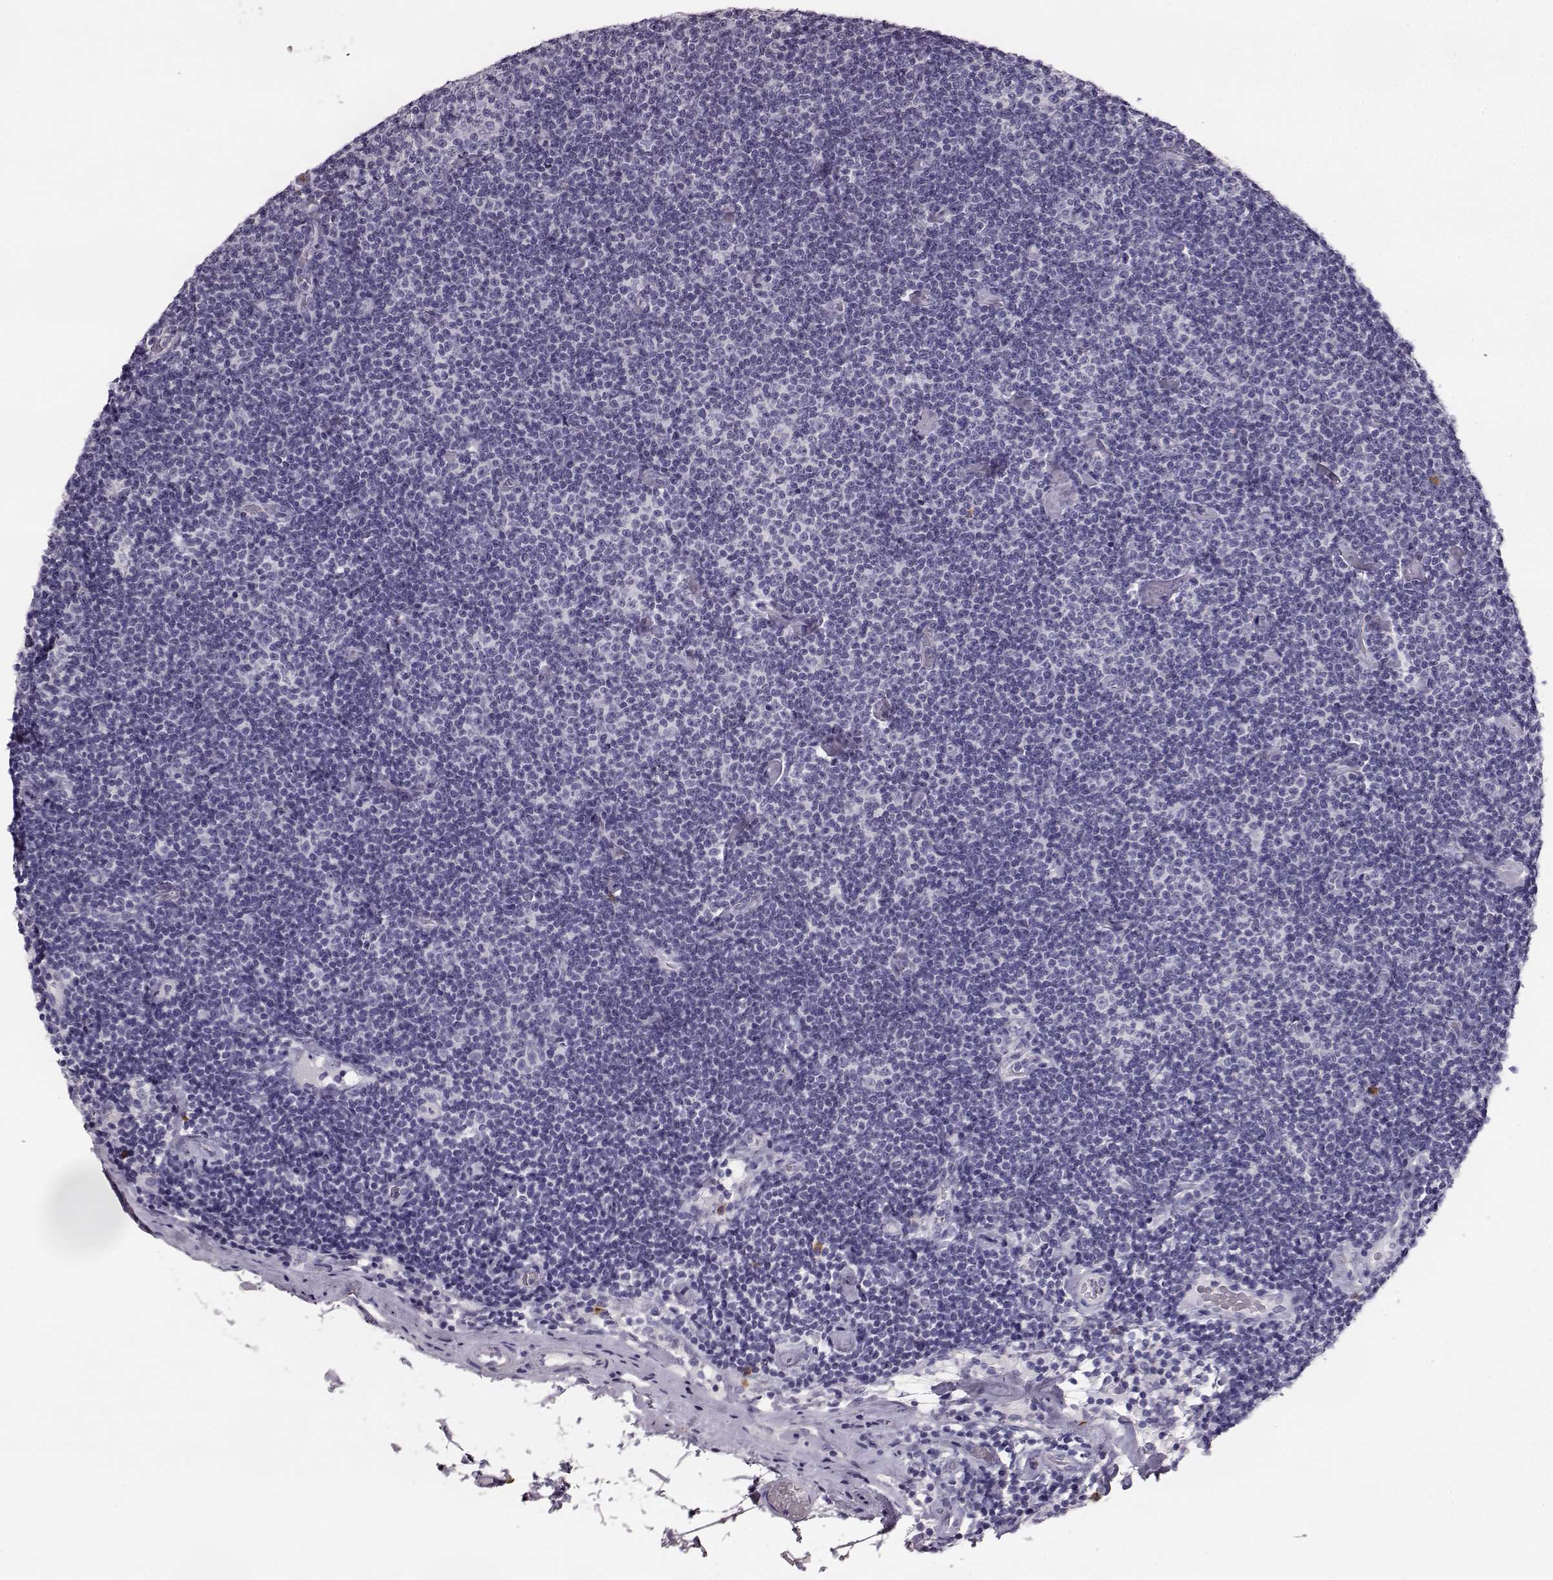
{"staining": {"intensity": "negative", "quantity": "none", "location": "none"}, "tissue": "lymphoma", "cell_type": "Tumor cells", "image_type": "cancer", "snomed": [{"axis": "morphology", "description": "Malignant lymphoma, non-Hodgkin's type, Low grade"}, {"axis": "topography", "description": "Lymph node"}], "caption": "IHC of lymphoma shows no positivity in tumor cells.", "gene": "NPTXR", "patient": {"sex": "male", "age": 81}}